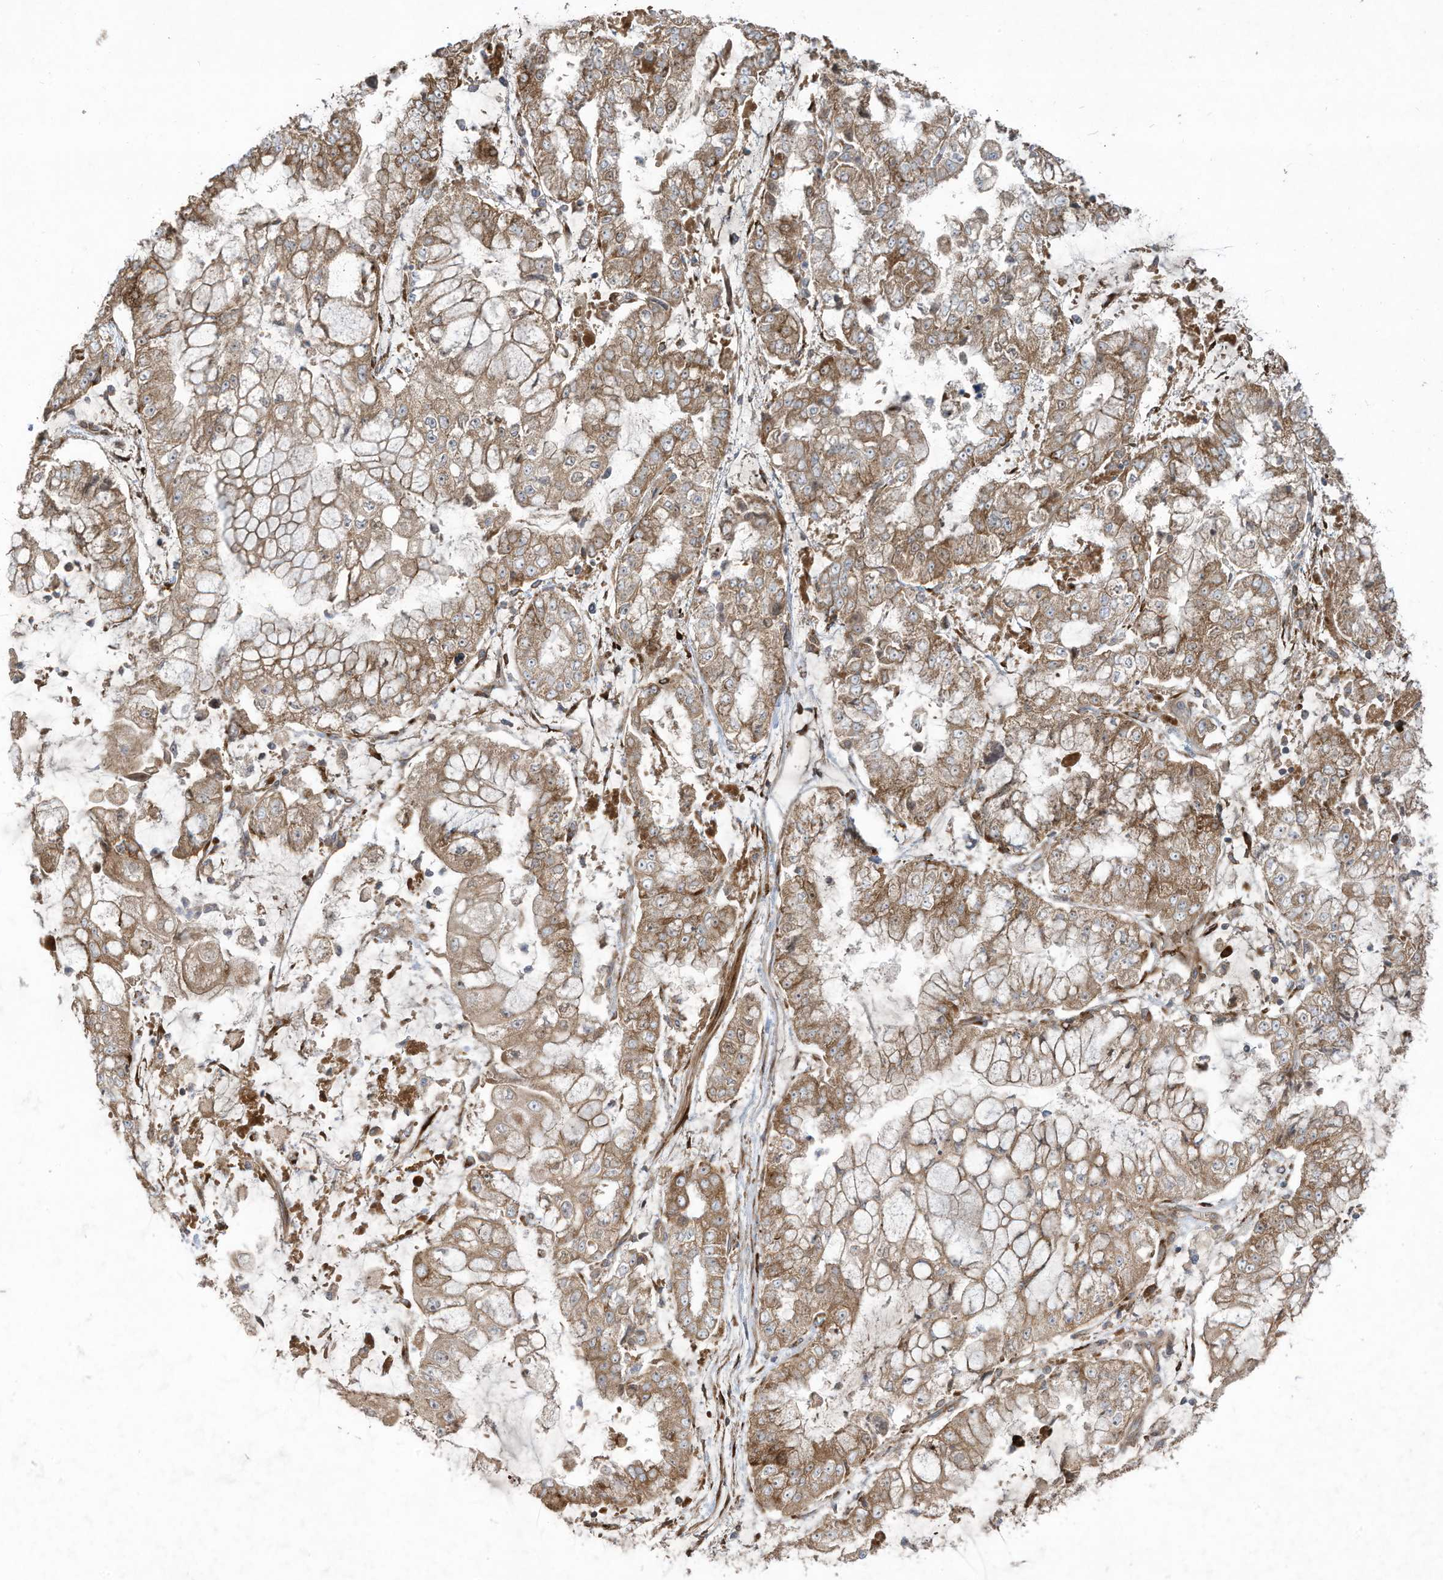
{"staining": {"intensity": "moderate", "quantity": ">75%", "location": "cytoplasmic/membranous"}, "tissue": "stomach cancer", "cell_type": "Tumor cells", "image_type": "cancer", "snomed": [{"axis": "morphology", "description": "Adenocarcinoma, NOS"}, {"axis": "topography", "description": "Stomach"}], "caption": "Human stomach cancer (adenocarcinoma) stained with a protein marker demonstrates moderate staining in tumor cells.", "gene": "DDIT4", "patient": {"sex": "male", "age": 76}}